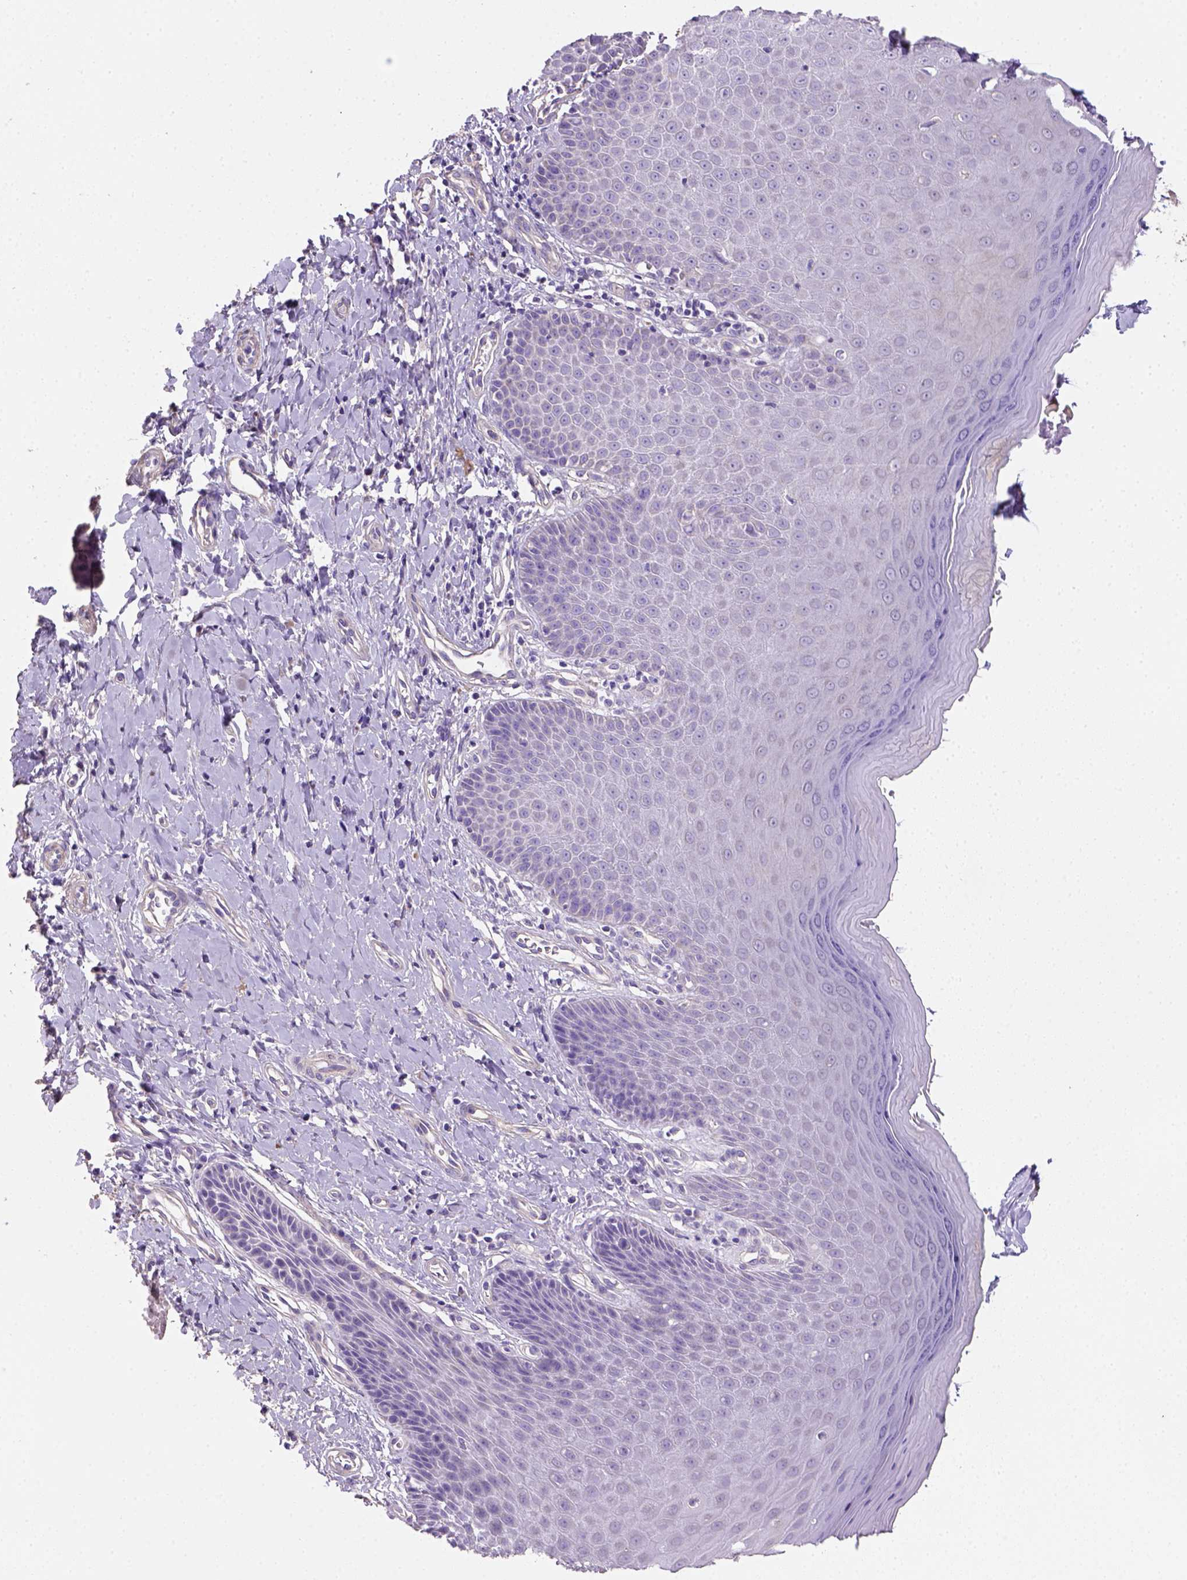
{"staining": {"intensity": "weak", "quantity": "<25%", "location": "cytoplasmic/membranous"}, "tissue": "vagina", "cell_type": "Squamous epithelial cells", "image_type": "normal", "snomed": [{"axis": "morphology", "description": "Normal tissue, NOS"}, {"axis": "topography", "description": "Vagina"}], "caption": "DAB (3,3'-diaminobenzidine) immunohistochemical staining of normal vagina displays no significant positivity in squamous epithelial cells.", "gene": "HTRA1", "patient": {"sex": "female", "age": 83}}